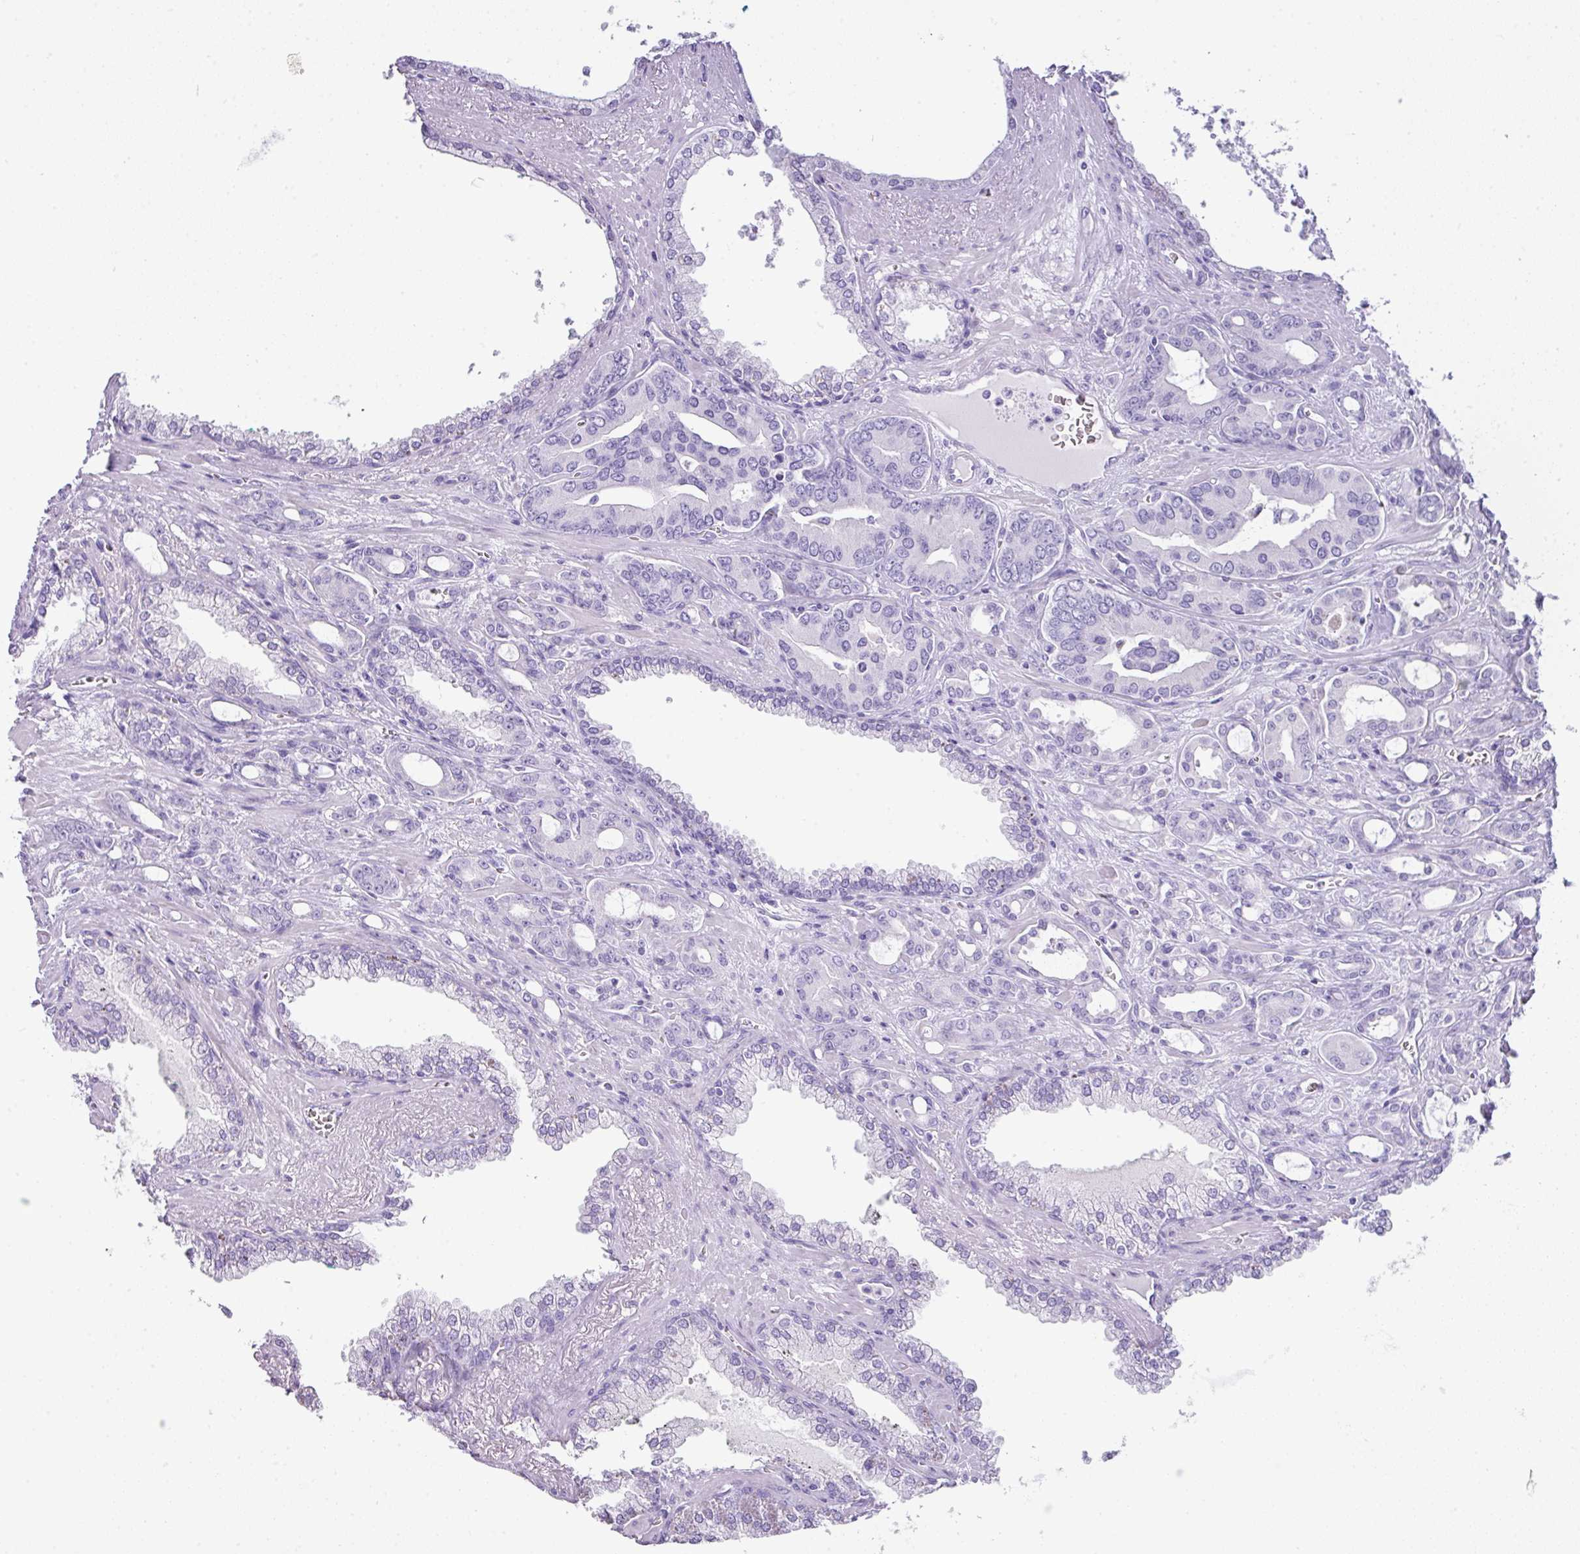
{"staining": {"intensity": "negative", "quantity": "none", "location": "none"}, "tissue": "prostate cancer", "cell_type": "Tumor cells", "image_type": "cancer", "snomed": [{"axis": "morphology", "description": "Adenocarcinoma, High grade"}, {"axis": "topography", "description": "Prostate"}], "caption": "The micrograph demonstrates no significant positivity in tumor cells of prostate high-grade adenocarcinoma. (DAB immunohistochemistry visualized using brightfield microscopy, high magnification).", "gene": "TNP1", "patient": {"sex": "male", "age": 72}}